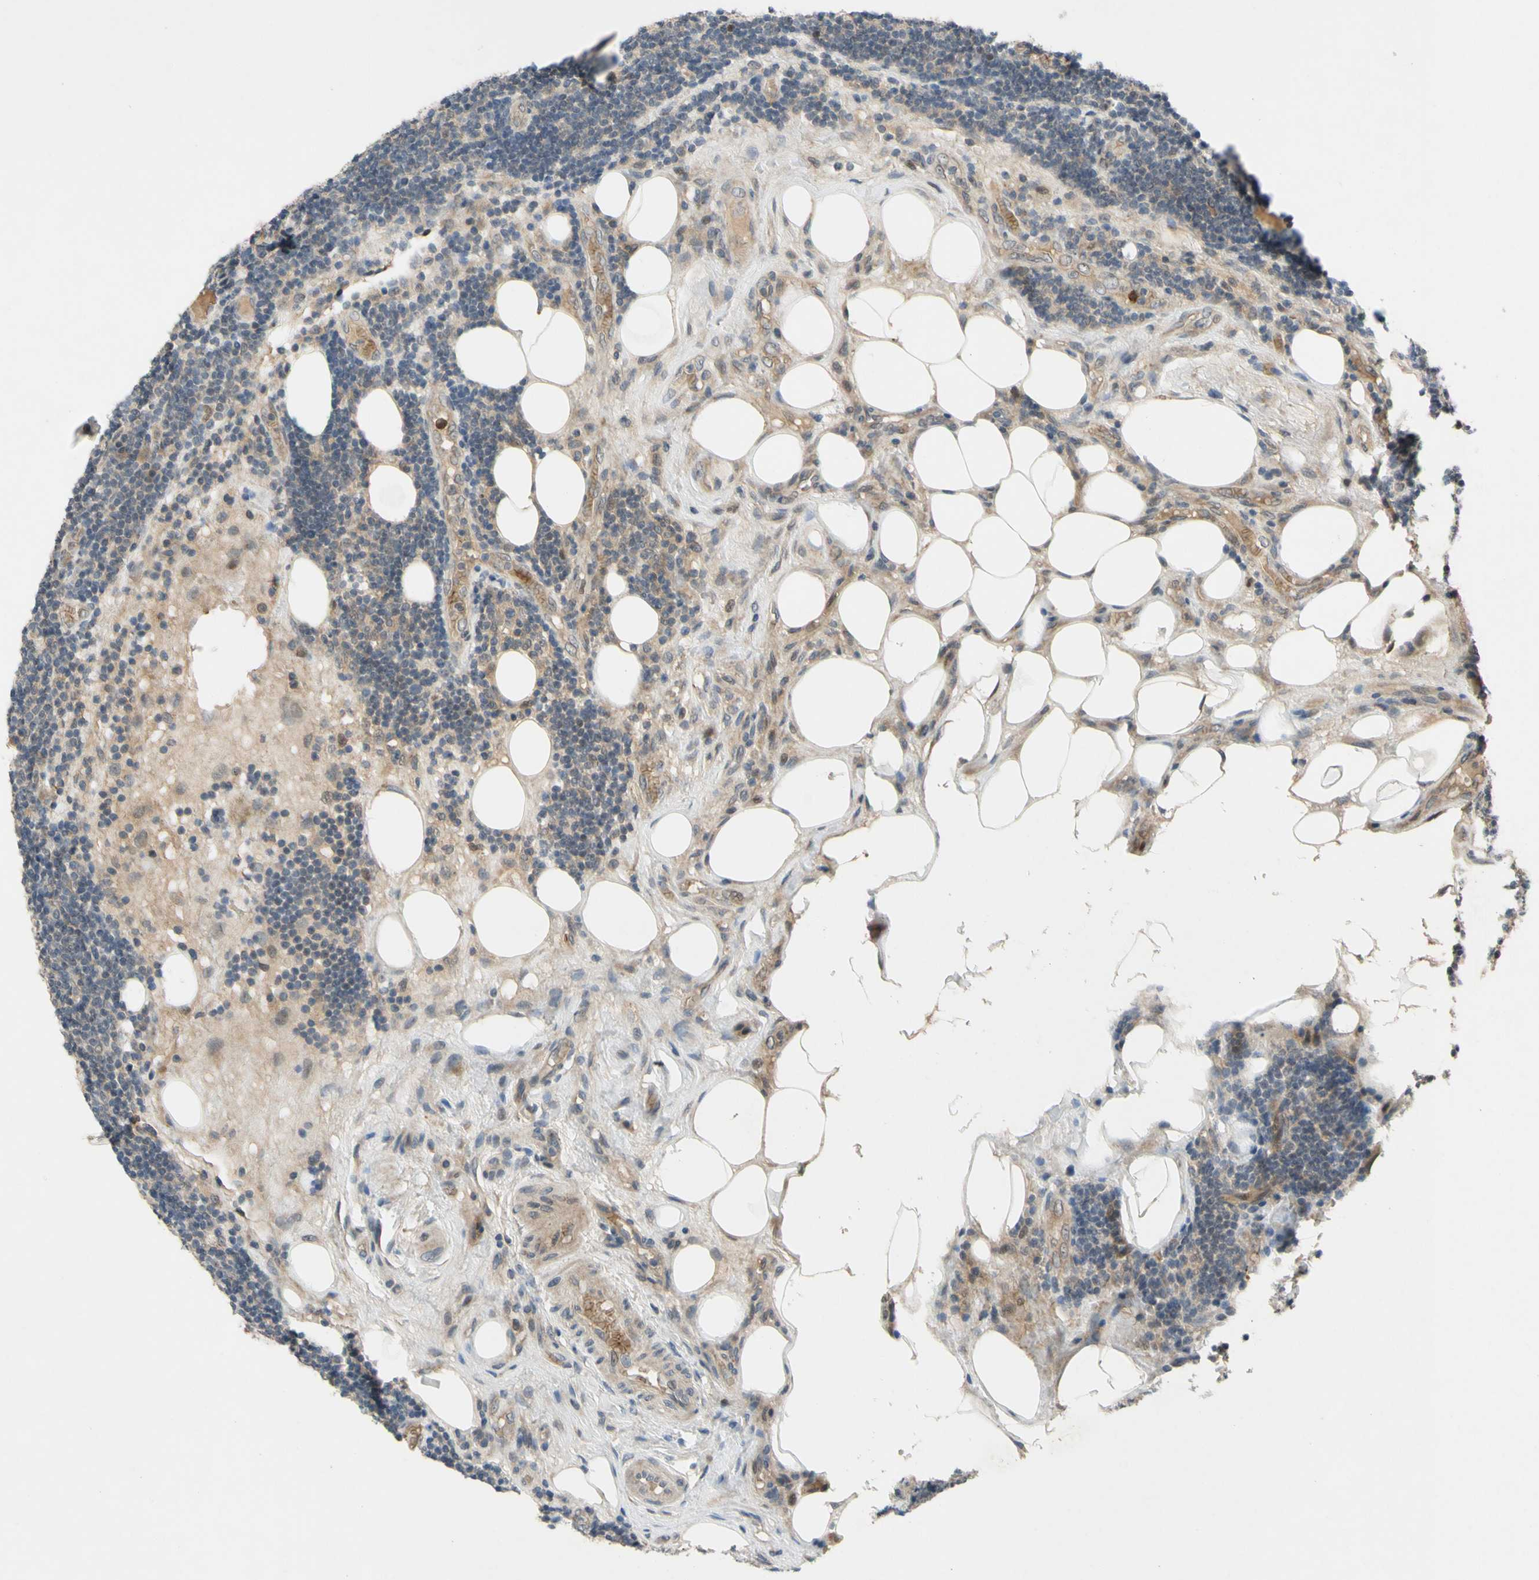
{"staining": {"intensity": "negative", "quantity": "none", "location": "none"}, "tissue": "lymphoma", "cell_type": "Tumor cells", "image_type": "cancer", "snomed": [{"axis": "morphology", "description": "Malignant lymphoma, non-Hodgkin's type, Low grade"}, {"axis": "topography", "description": "Lymph node"}], "caption": "IHC histopathology image of neoplastic tissue: malignant lymphoma, non-Hodgkin's type (low-grade) stained with DAB (3,3'-diaminobenzidine) demonstrates no significant protein expression in tumor cells.", "gene": "ALK", "patient": {"sex": "male", "age": 83}}